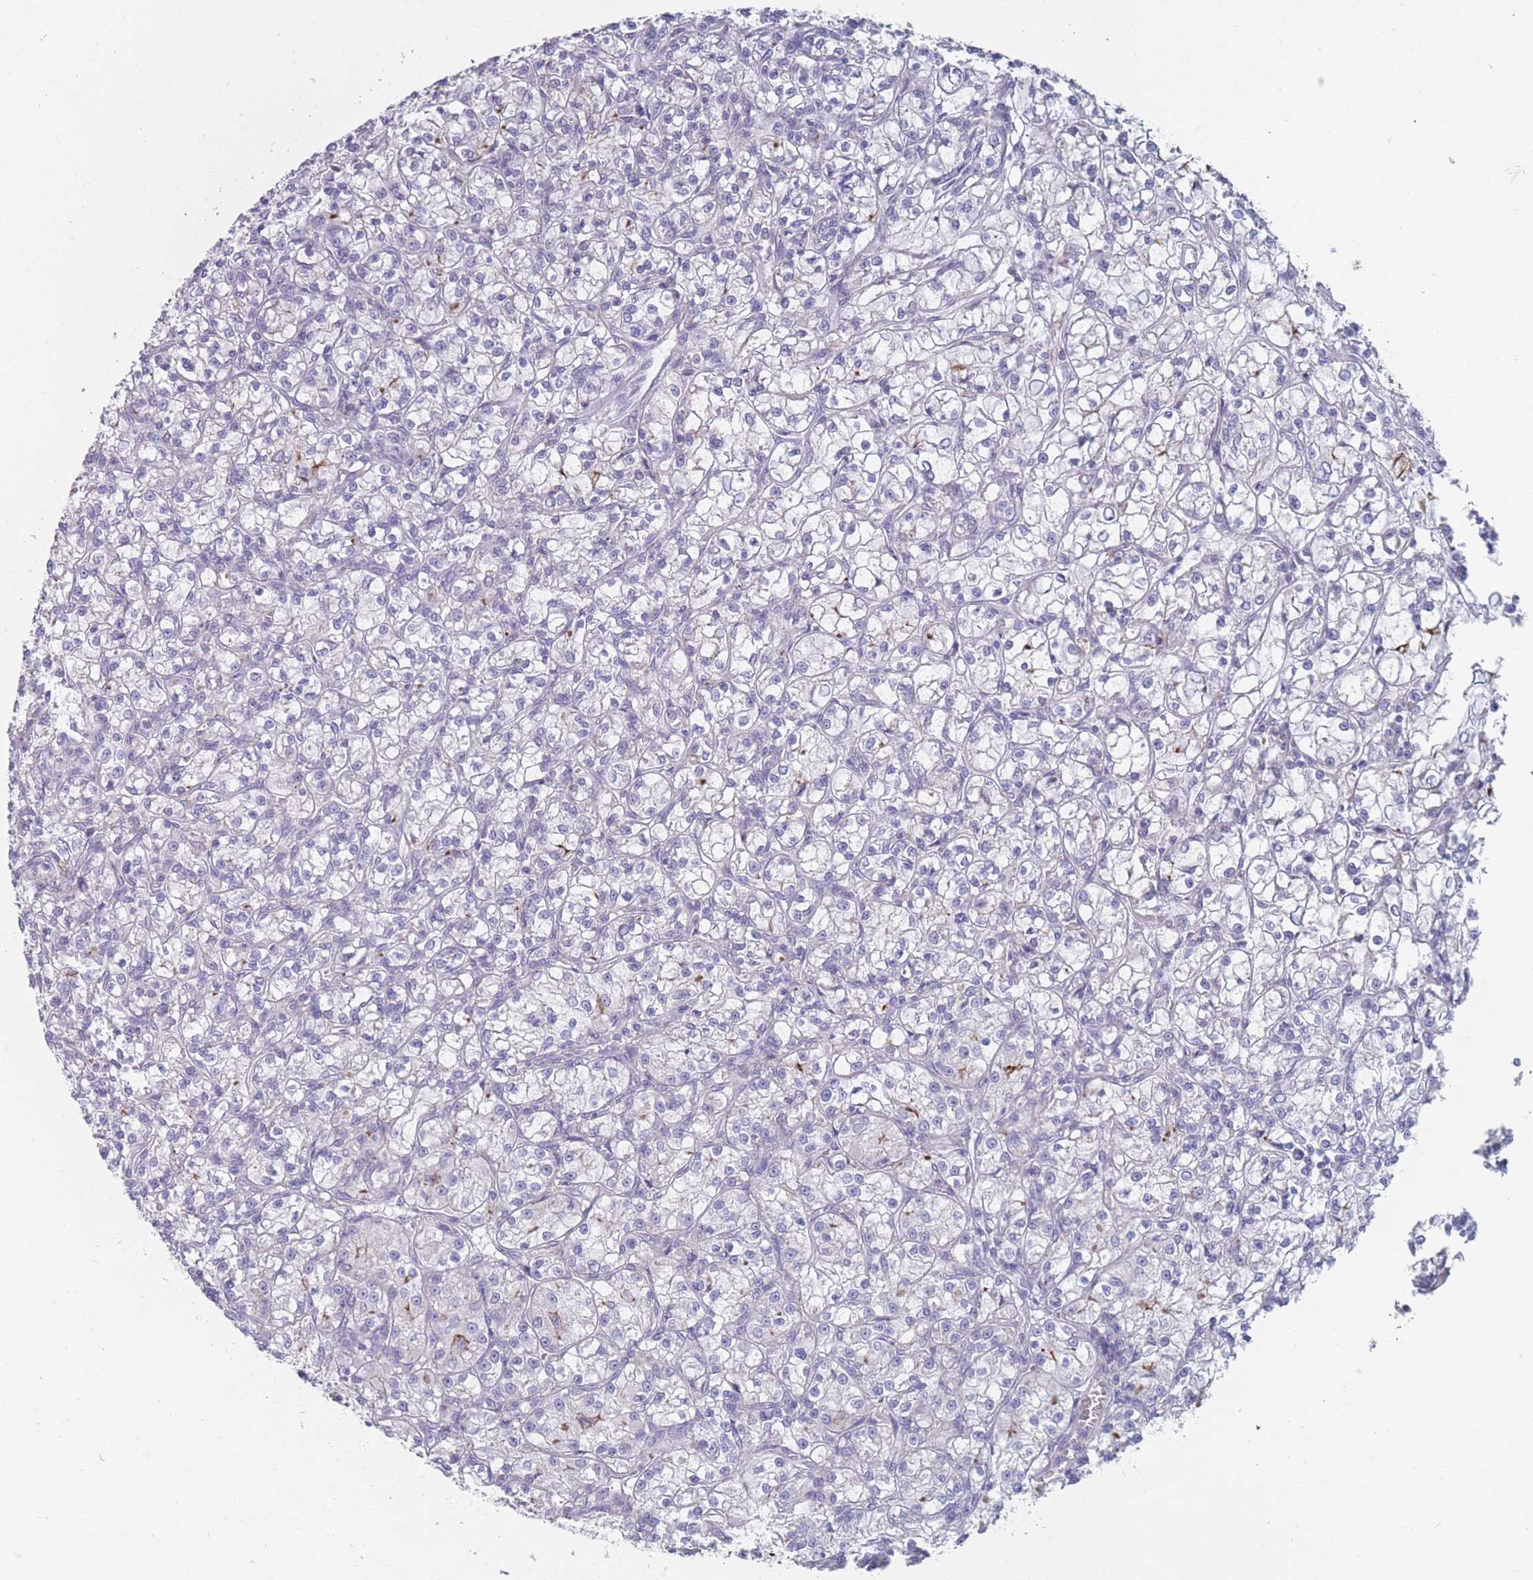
{"staining": {"intensity": "negative", "quantity": "none", "location": "none"}, "tissue": "renal cancer", "cell_type": "Tumor cells", "image_type": "cancer", "snomed": [{"axis": "morphology", "description": "Adenocarcinoma, NOS"}, {"axis": "topography", "description": "Kidney"}], "caption": "This micrograph is of renal cancer (adenocarcinoma) stained with immunohistochemistry (IHC) to label a protein in brown with the nuclei are counter-stained blue. There is no staining in tumor cells. Brightfield microscopy of immunohistochemistry stained with DAB (3,3'-diaminobenzidine) (brown) and hematoxylin (blue), captured at high magnification.", "gene": "PIGU", "patient": {"sex": "female", "age": 59}}